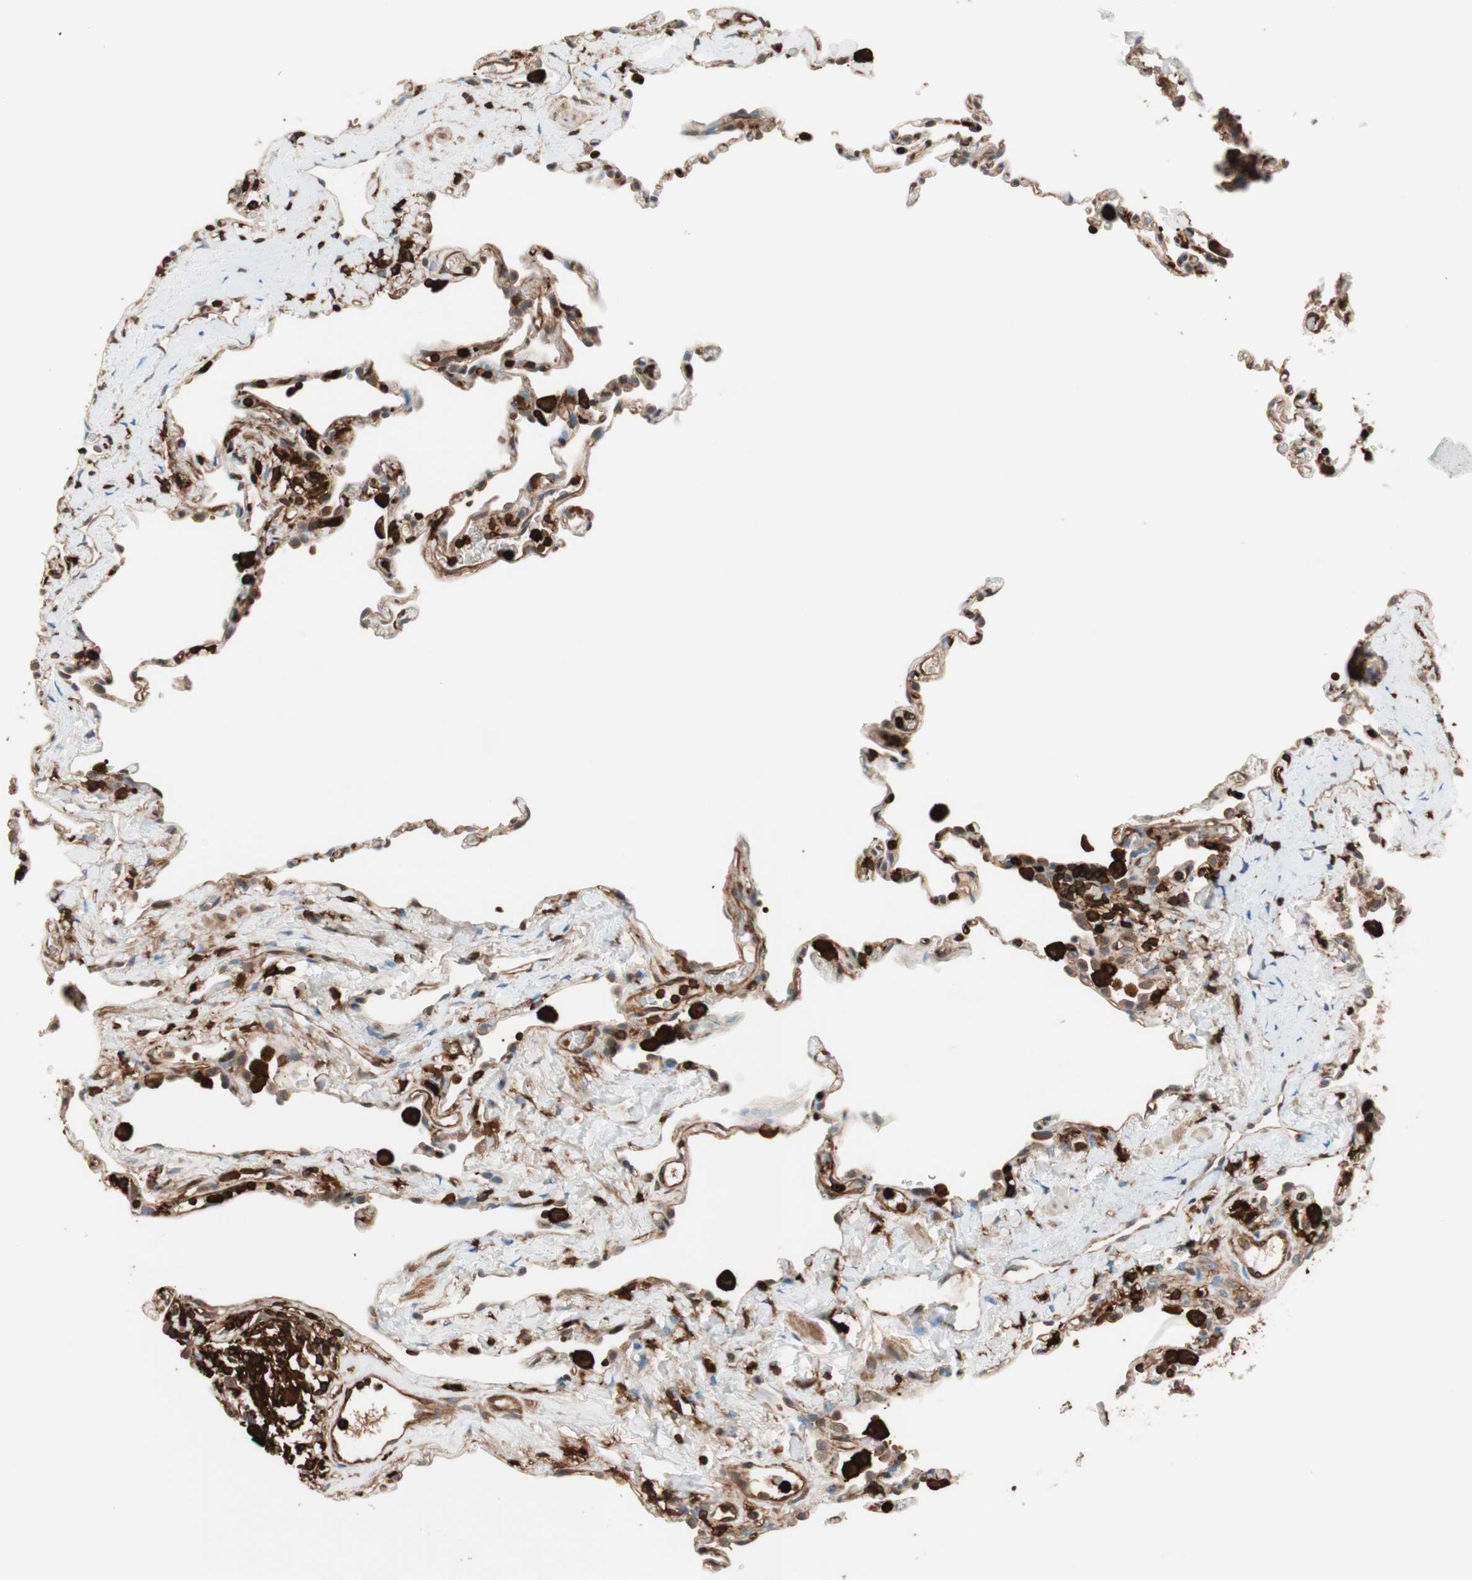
{"staining": {"intensity": "moderate", "quantity": ">75%", "location": "cytoplasmic/membranous"}, "tissue": "lung", "cell_type": "Alveolar cells", "image_type": "normal", "snomed": [{"axis": "morphology", "description": "Normal tissue, NOS"}, {"axis": "topography", "description": "Lung"}], "caption": "About >75% of alveolar cells in unremarkable human lung show moderate cytoplasmic/membranous protein staining as visualized by brown immunohistochemical staining.", "gene": "VASP", "patient": {"sex": "male", "age": 59}}